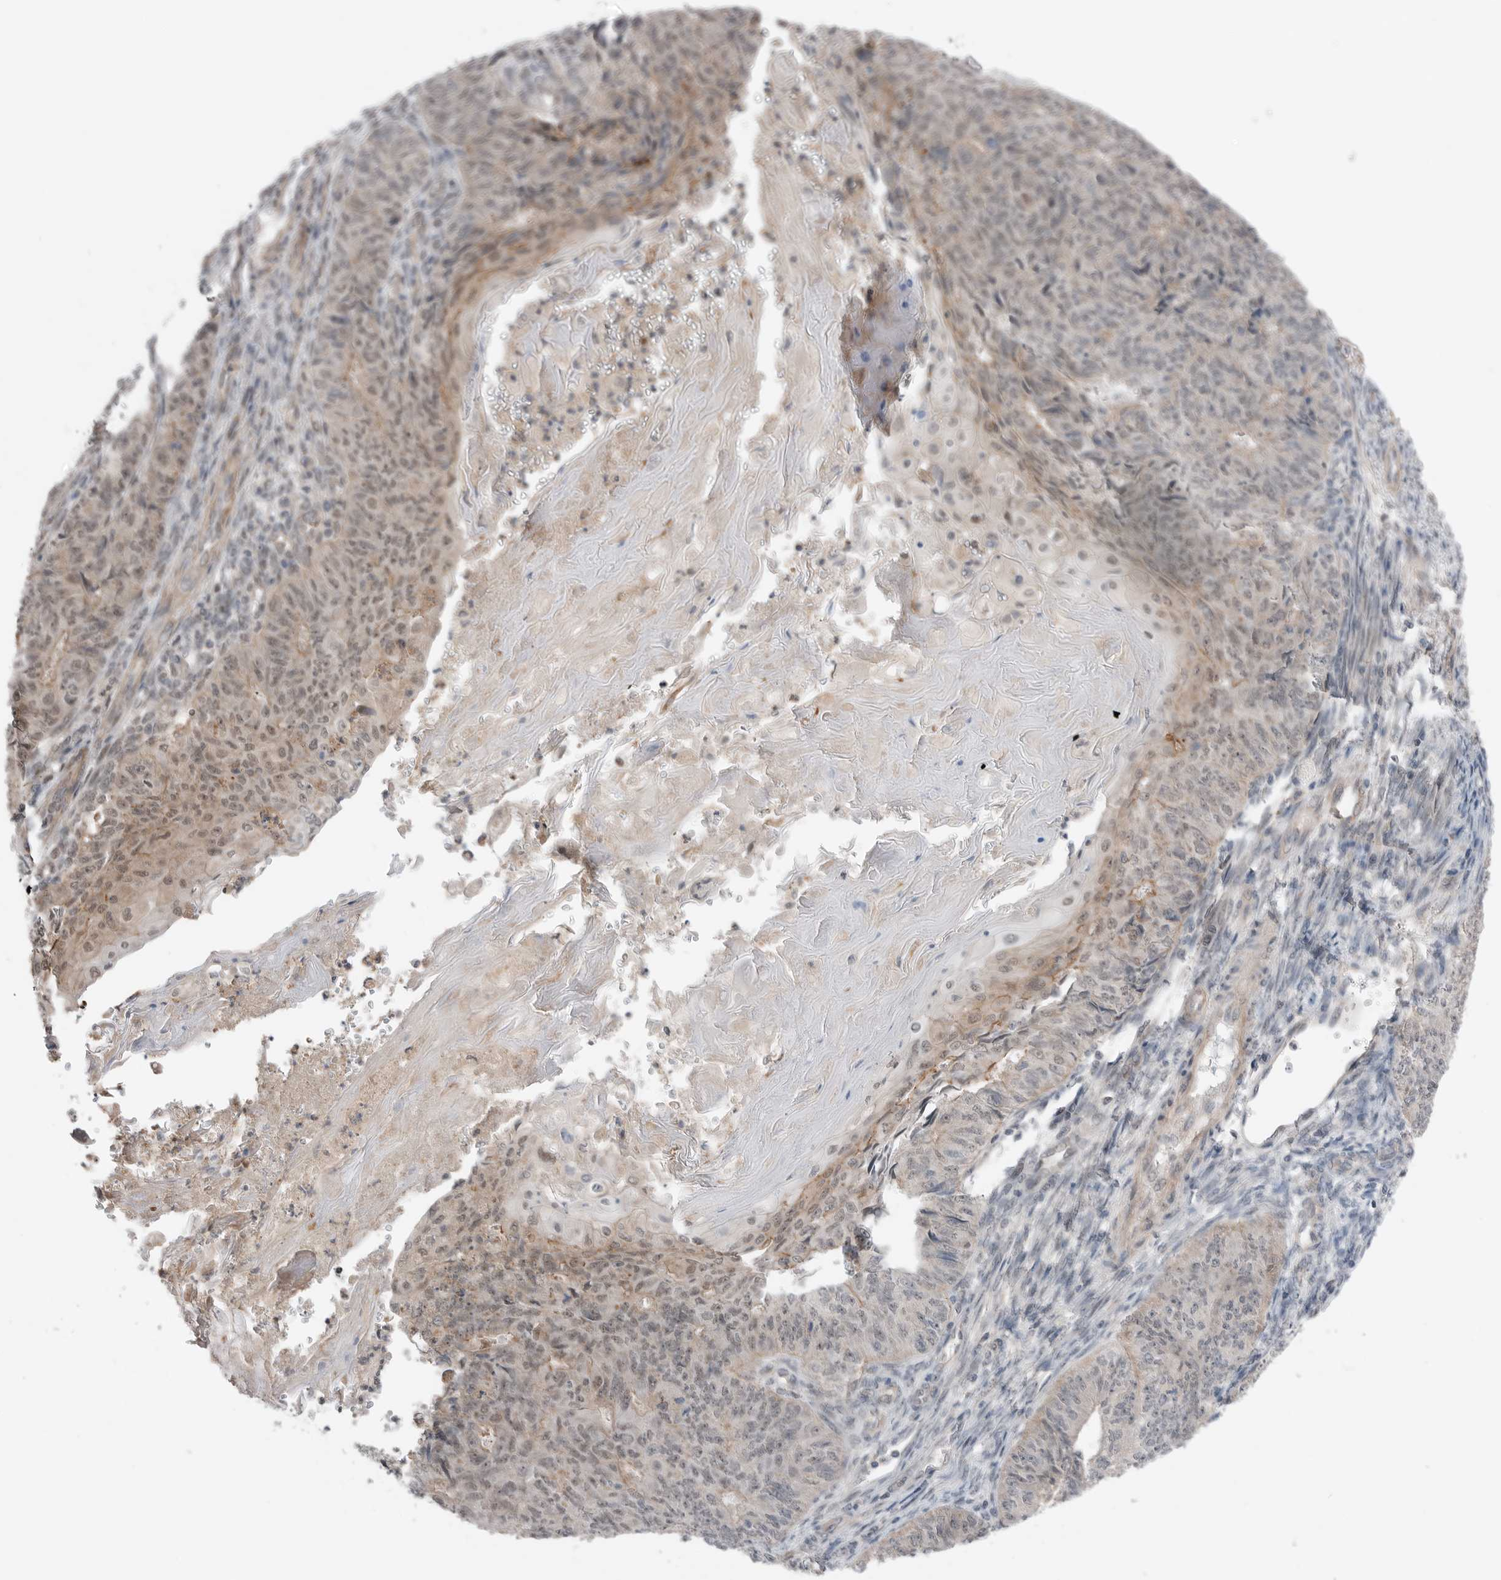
{"staining": {"intensity": "weak", "quantity": "25%-75%", "location": "cytoplasmic/membranous,nuclear"}, "tissue": "endometrial cancer", "cell_type": "Tumor cells", "image_type": "cancer", "snomed": [{"axis": "morphology", "description": "Adenocarcinoma, NOS"}, {"axis": "topography", "description": "Endometrium"}], "caption": "Endometrial cancer (adenocarcinoma) stained with a protein marker displays weak staining in tumor cells.", "gene": "NTAQ1", "patient": {"sex": "female", "age": 32}}